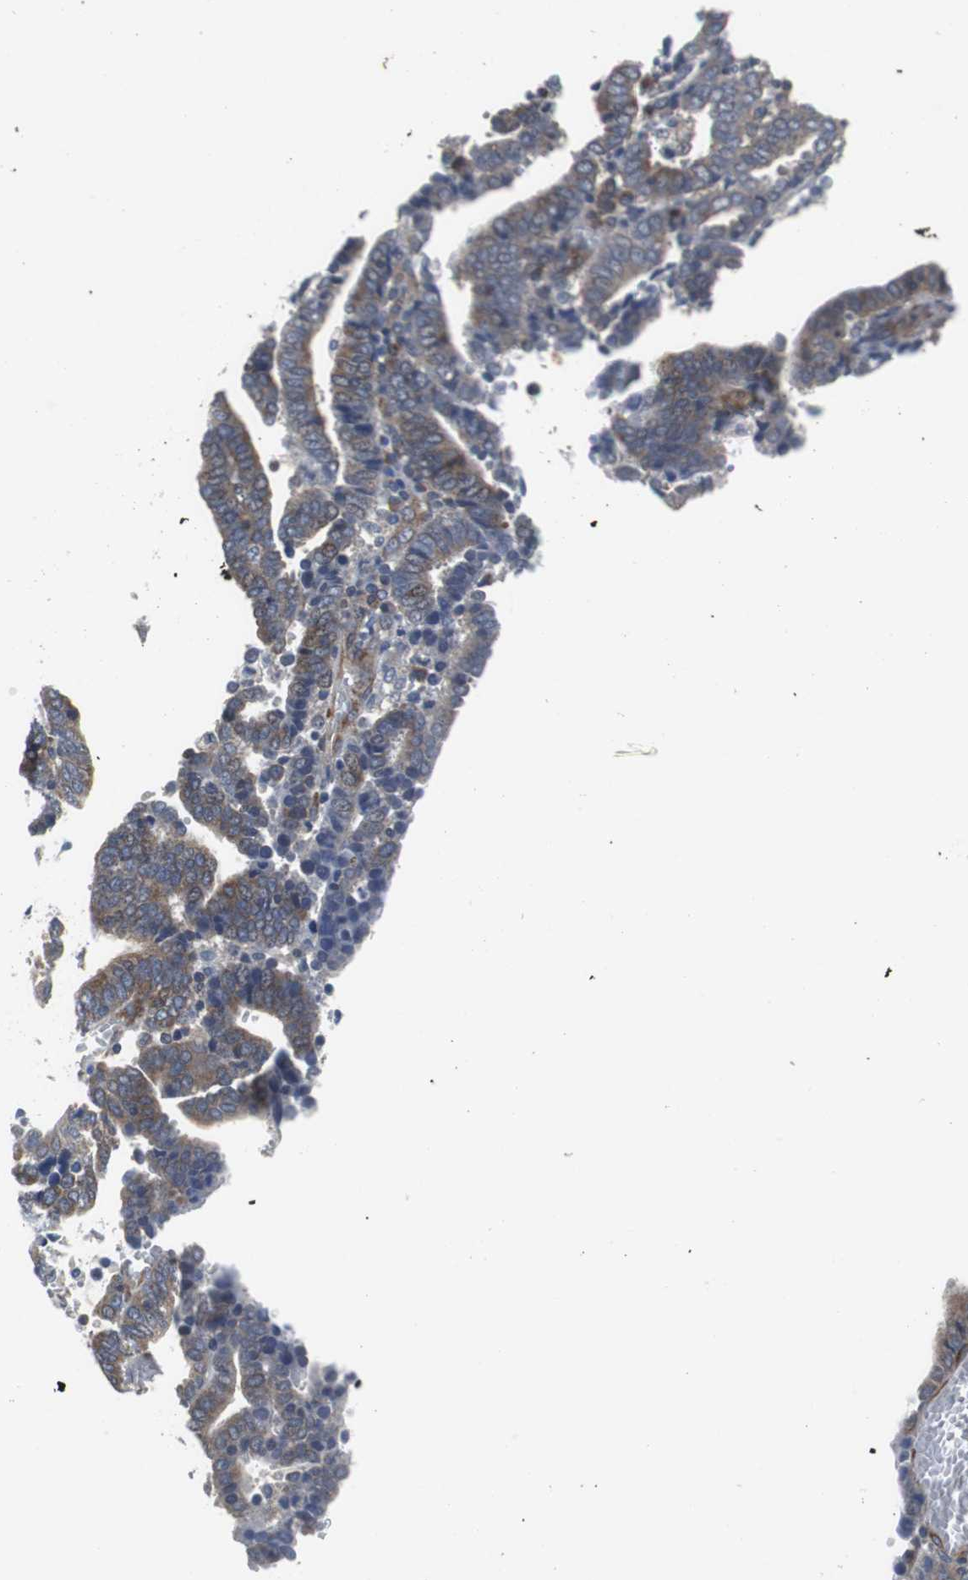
{"staining": {"intensity": "weak", "quantity": ">75%", "location": "cytoplasmic/membranous"}, "tissue": "endometrial cancer", "cell_type": "Tumor cells", "image_type": "cancer", "snomed": [{"axis": "morphology", "description": "Adenocarcinoma, NOS"}, {"axis": "topography", "description": "Uterus"}], "caption": "A high-resolution photomicrograph shows immunohistochemistry staining of endometrial cancer (adenocarcinoma), which exhibits weak cytoplasmic/membranous expression in approximately >75% of tumor cells. Using DAB (brown) and hematoxylin (blue) stains, captured at high magnification using brightfield microscopy.", "gene": "ISCU", "patient": {"sex": "female", "age": 83}}